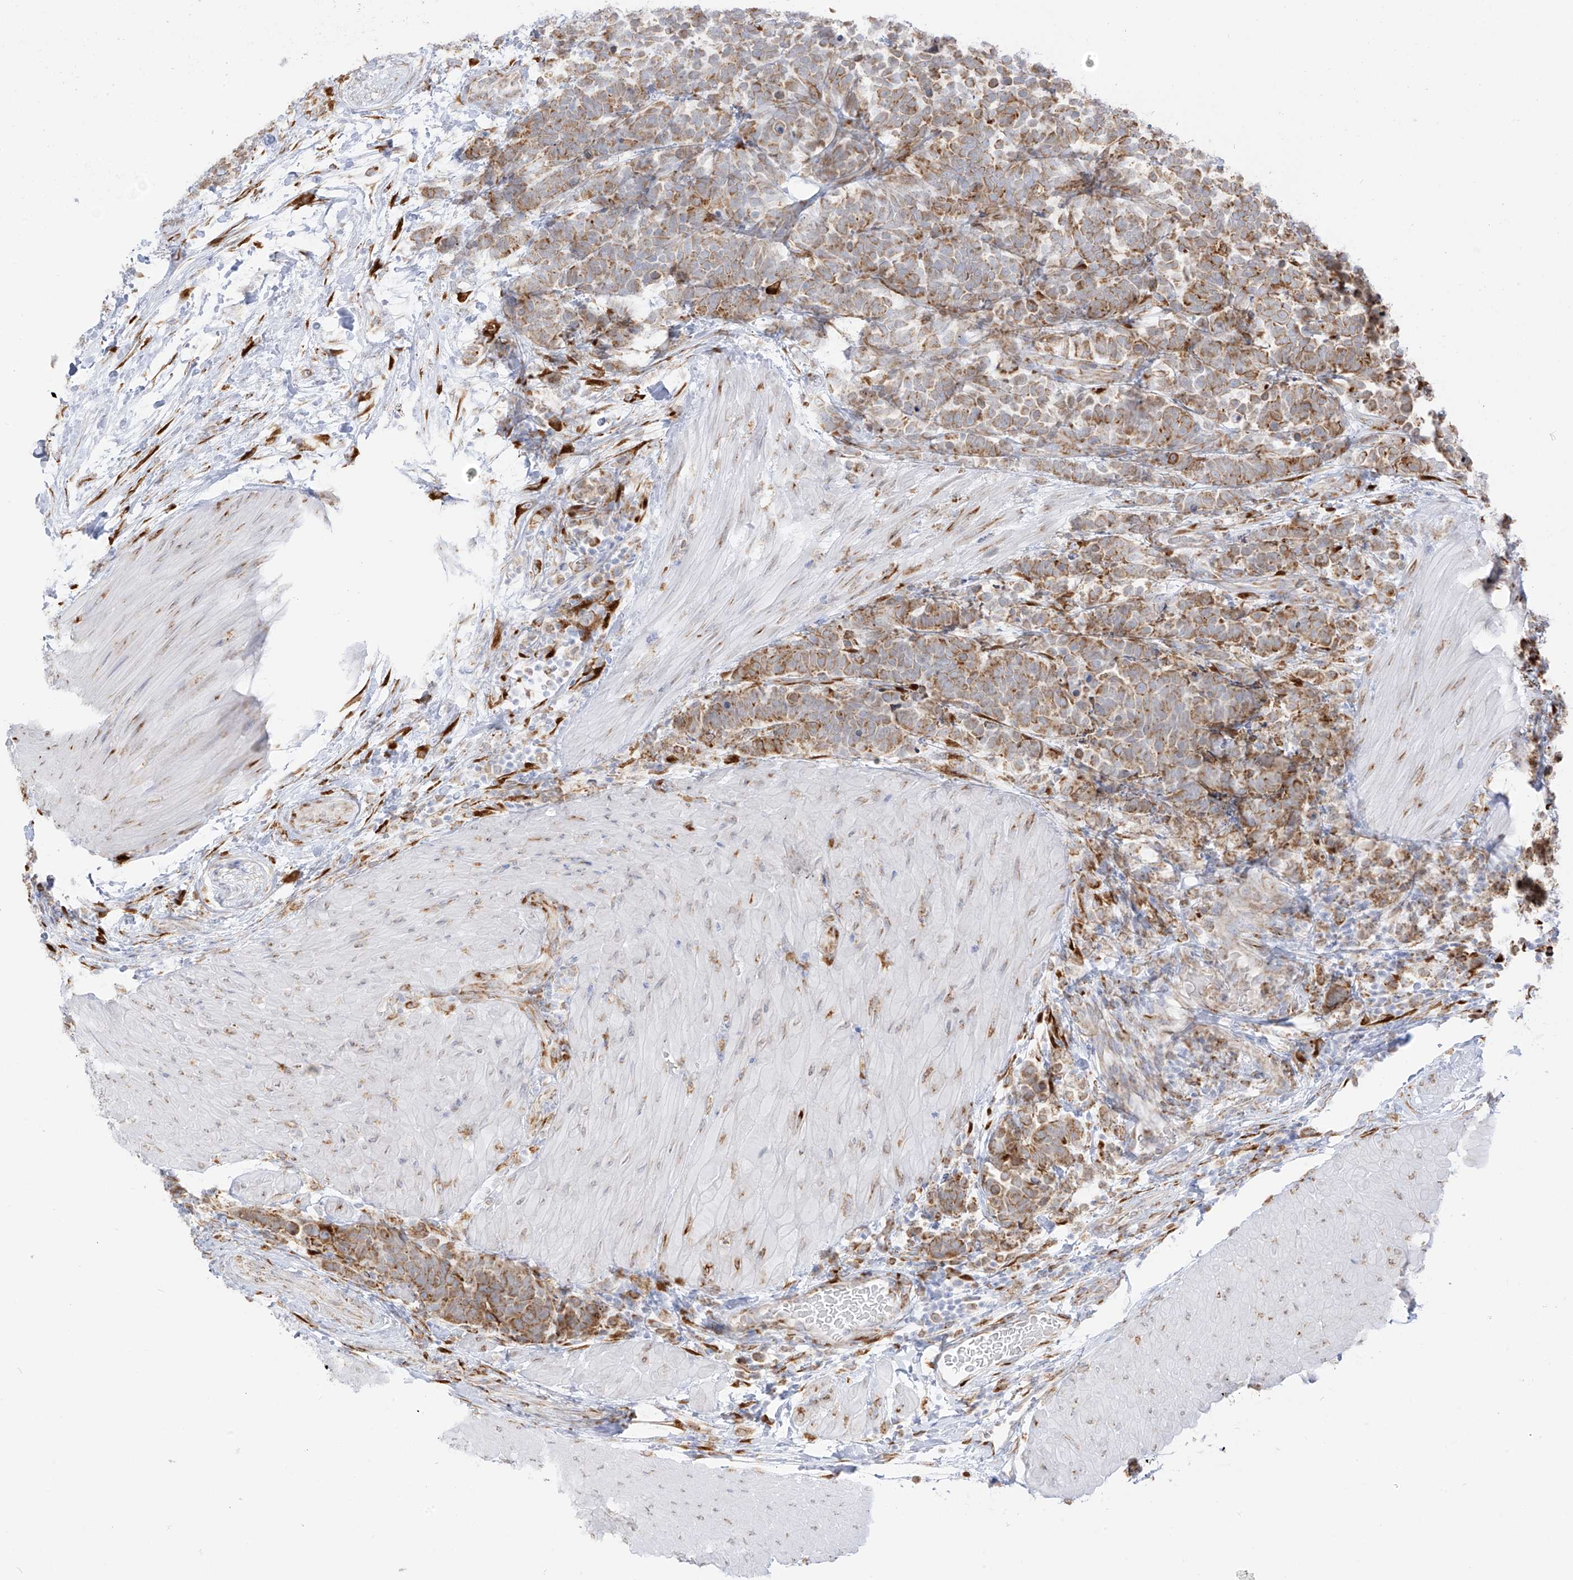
{"staining": {"intensity": "weak", "quantity": ">75%", "location": "cytoplasmic/membranous"}, "tissue": "carcinoid", "cell_type": "Tumor cells", "image_type": "cancer", "snomed": [{"axis": "morphology", "description": "Carcinoma, NOS"}, {"axis": "morphology", "description": "Carcinoid, malignant, NOS"}, {"axis": "topography", "description": "Urinary bladder"}], "caption": "The histopathology image displays immunohistochemical staining of carcinoid. There is weak cytoplasmic/membranous expression is seen in approximately >75% of tumor cells.", "gene": "LRRC59", "patient": {"sex": "male", "age": 57}}